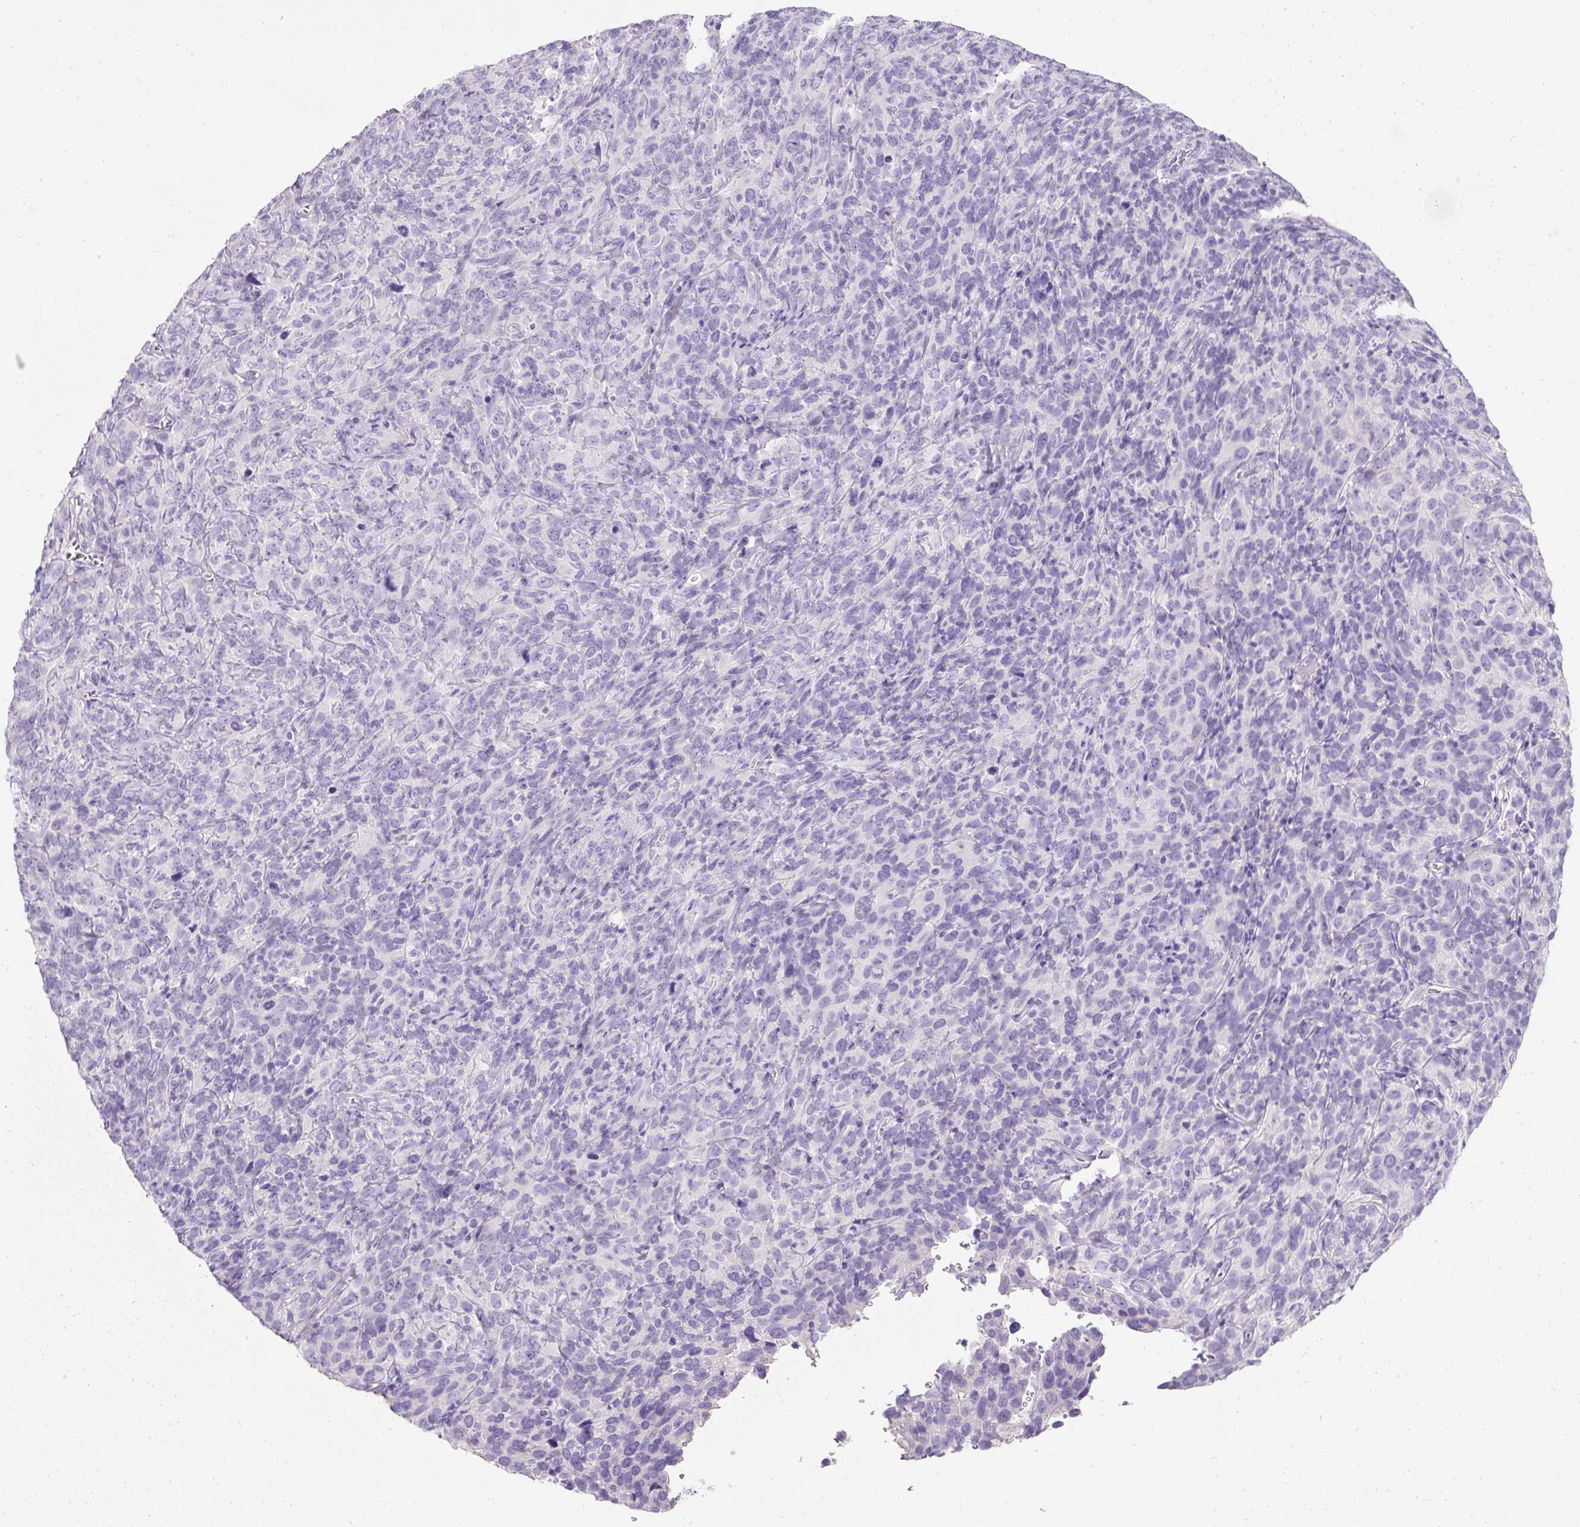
{"staining": {"intensity": "negative", "quantity": "none", "location": "none"}, "tissue": "cervical cancer", "cell_type": "Tumor cells", "image_type": "cancer", "snomed": [{"axis": "morphology", "description": "Squamous cell carcinoma, NOS"}, {"axis": "topography", "description": "Cervix"}], "caption": "The immunohistochemistry (IHC) image has no significant staining in tumor cells of cervical cancer (squamous cell carcinoma) tissue.", "gene": "C2CD4C", "patient": {"sex": "female", "age": 51}}